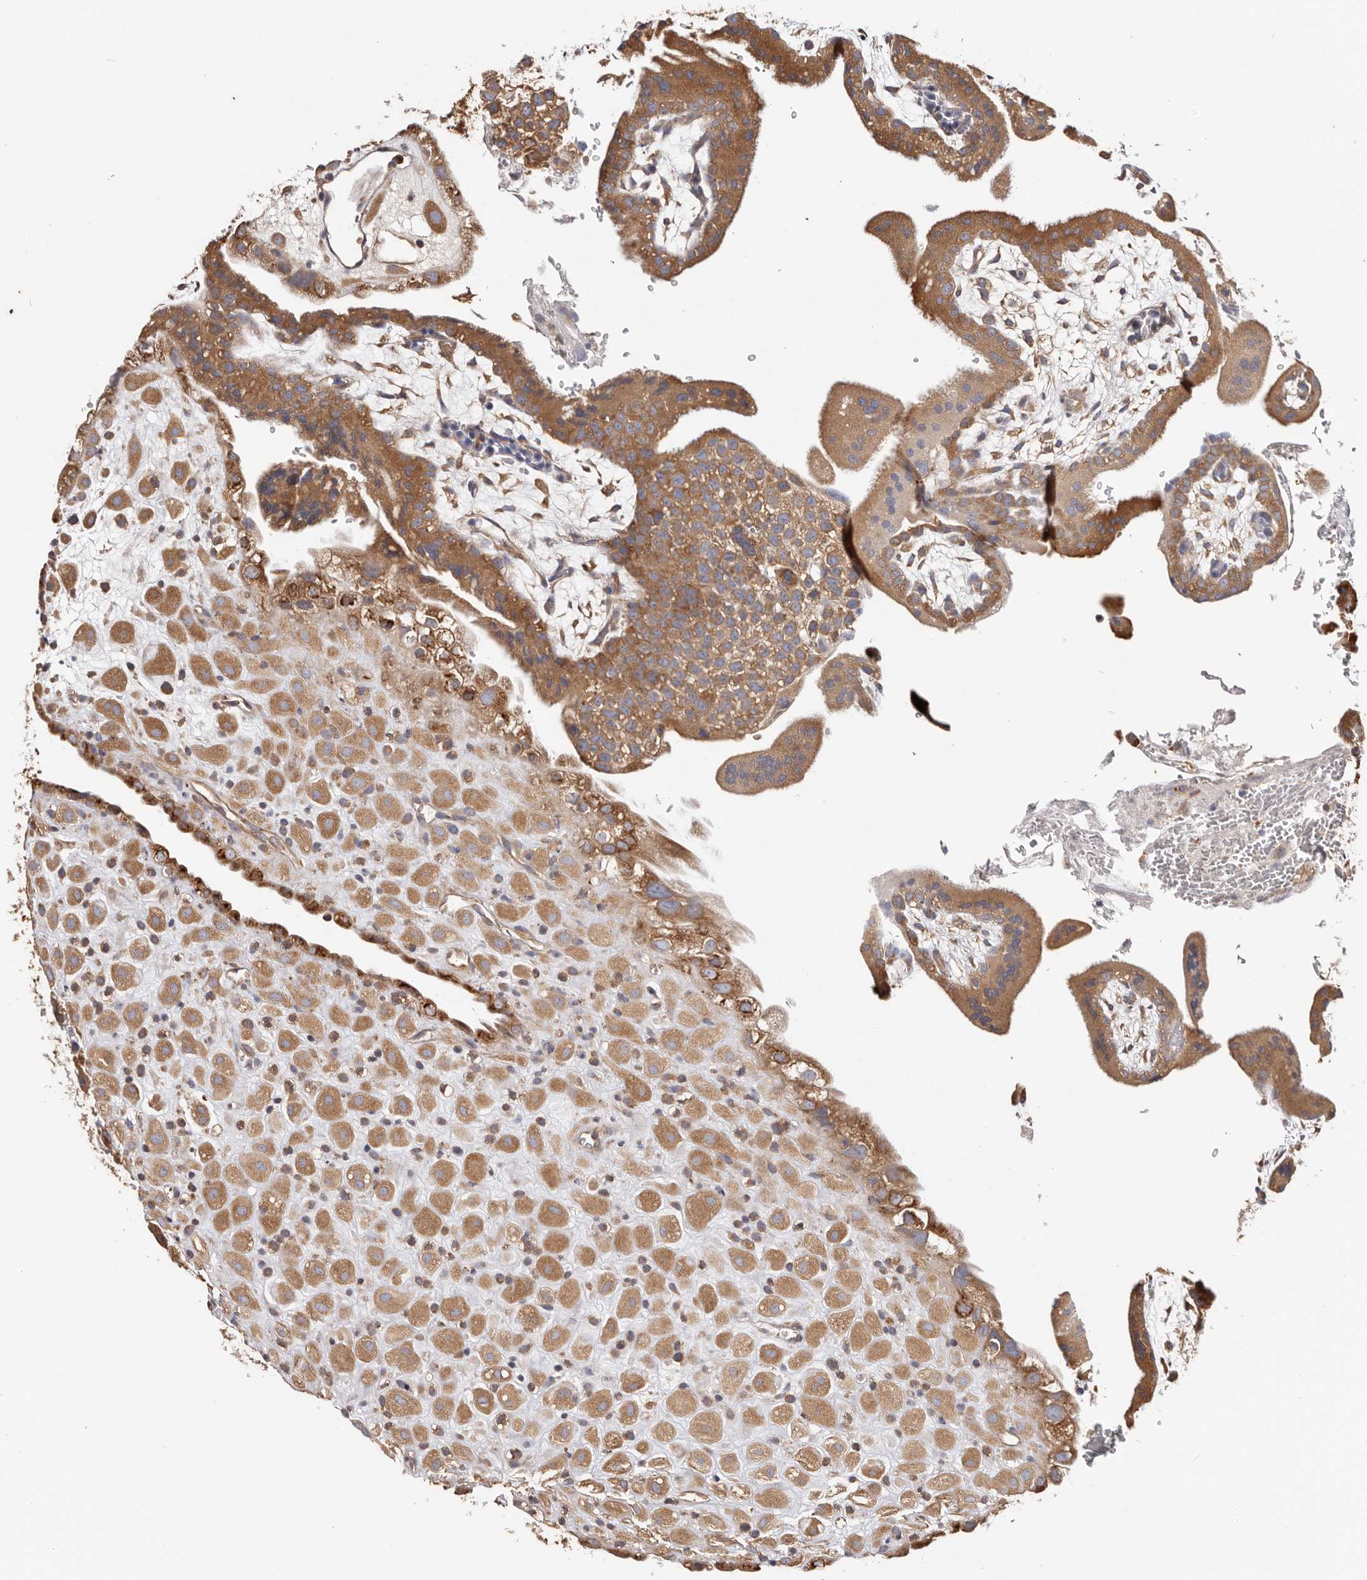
{"staining": {"intensity": "moderate", "quantity": ">75%", "location": "cytoplasmic/membranous"}, "tissue": "placenta", "cell_type": "Decidual cells", "image_type": "normal", "snomed": [{"axis": "morphology", "description": "Normal tissue, NOS"}, {"axis": "topography", "description": "Placenta"}], "caption": "Brown immunohistochemical staining in unremarkable placenta shows moderate cytoplasmic/membranous positivity in about >75% of decidual cells. (DAB (3,3'-diaminobenzidine) IHC, brown staining for protein, blue staining for nuclei).", "gene": "EPRS1", "patient": {"sex": "female", "age": 35}}